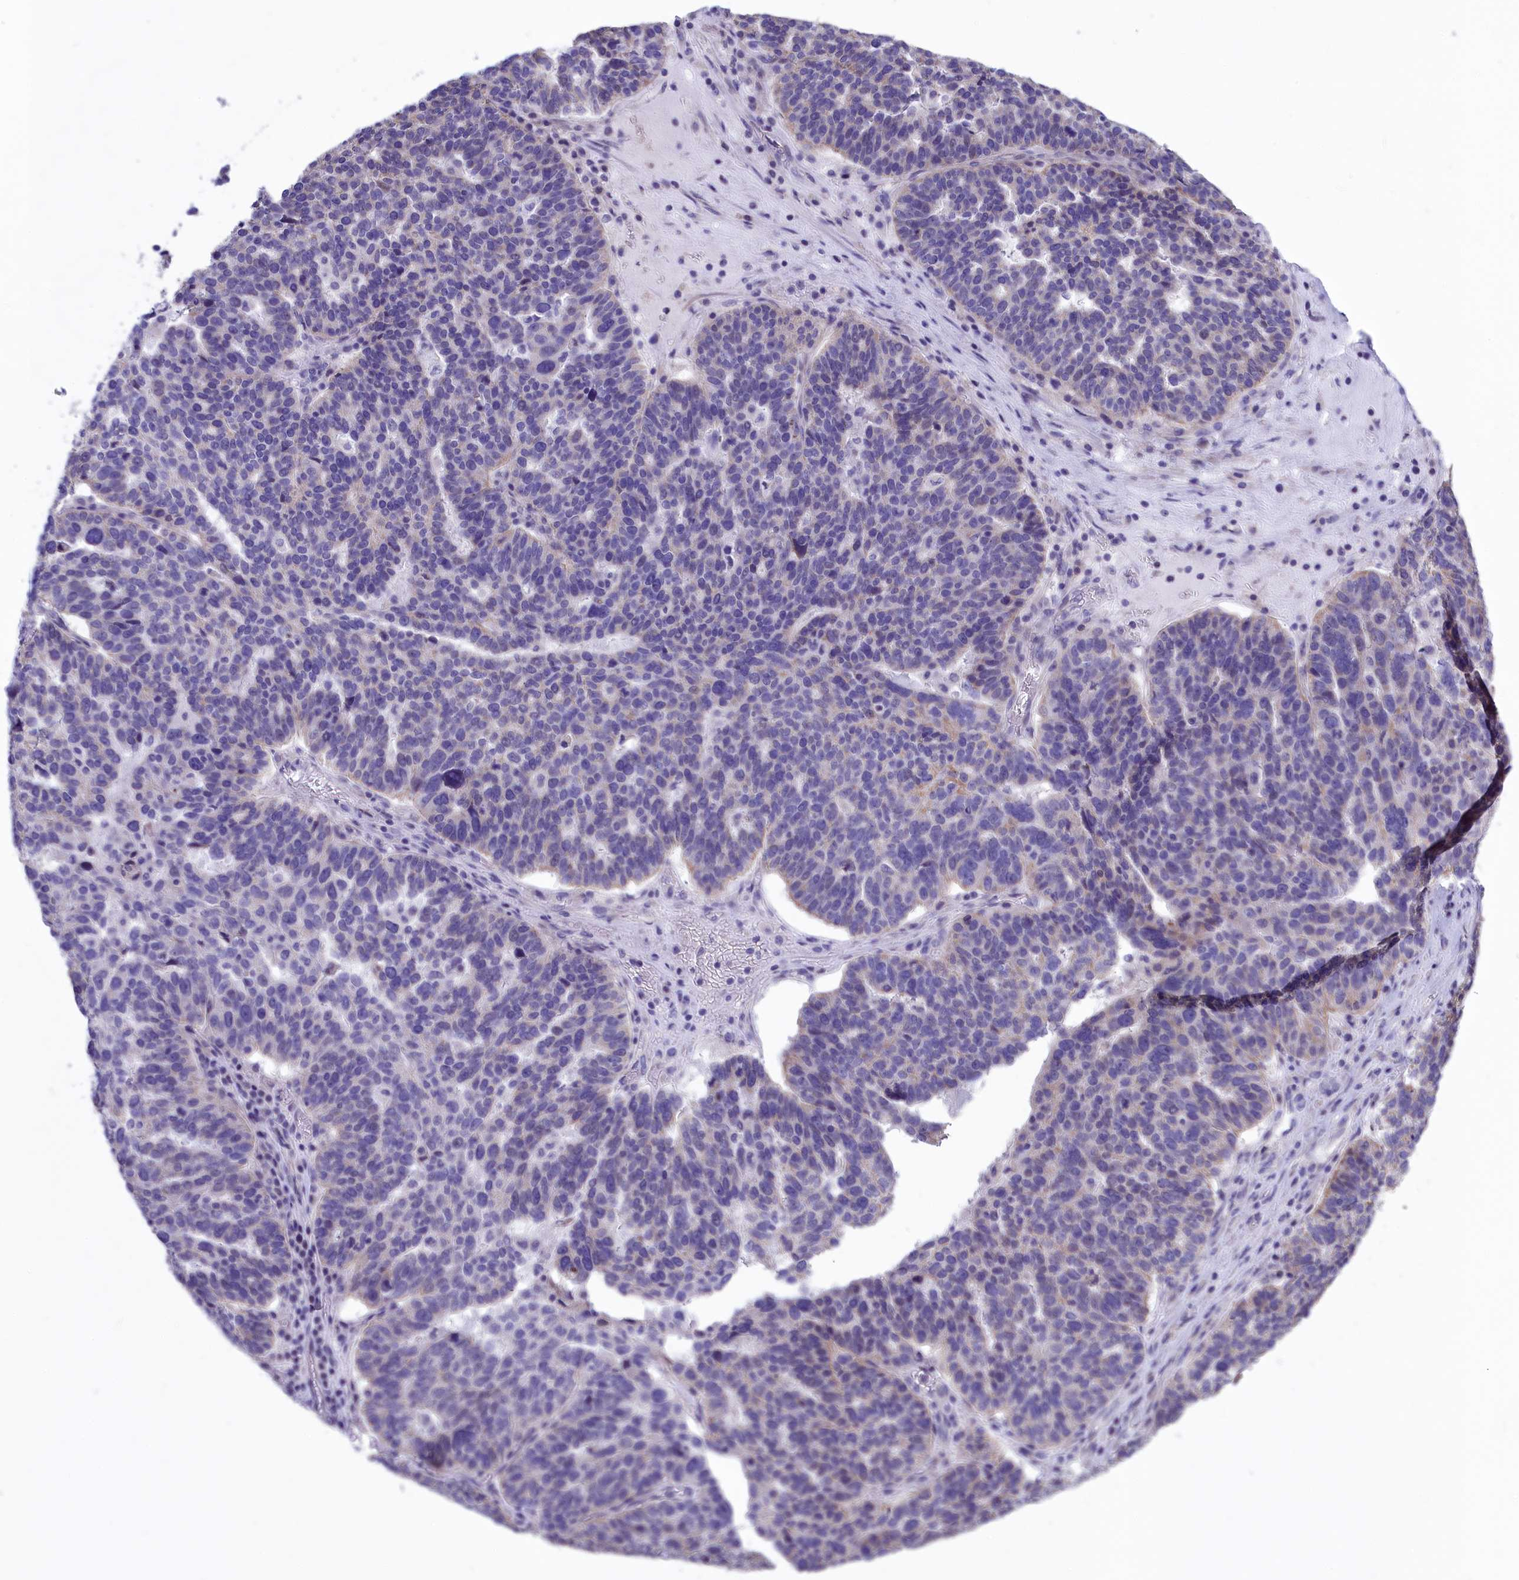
{"staining": {"intensity": "weak", "quantity": "<25%", "location": "cytoplasmic/membranous"}, "tissue": "ovarian cancer", "cell_type": "Tumor cells", "image_type": "cancer", "snomed": [{"axis": "morphology", "description": "Cystadenocarcinoma, serous, NOS"}, {"axis": "topography", "description": "Ovary"}], "caption": "Immunohistochemical staining of human serous cystadenocarcinoma (ovarian) exhibits no significant positivity in tumor cells.", "gene": "CYP2U1", "patient": {"sex": "female", "age": 59}}